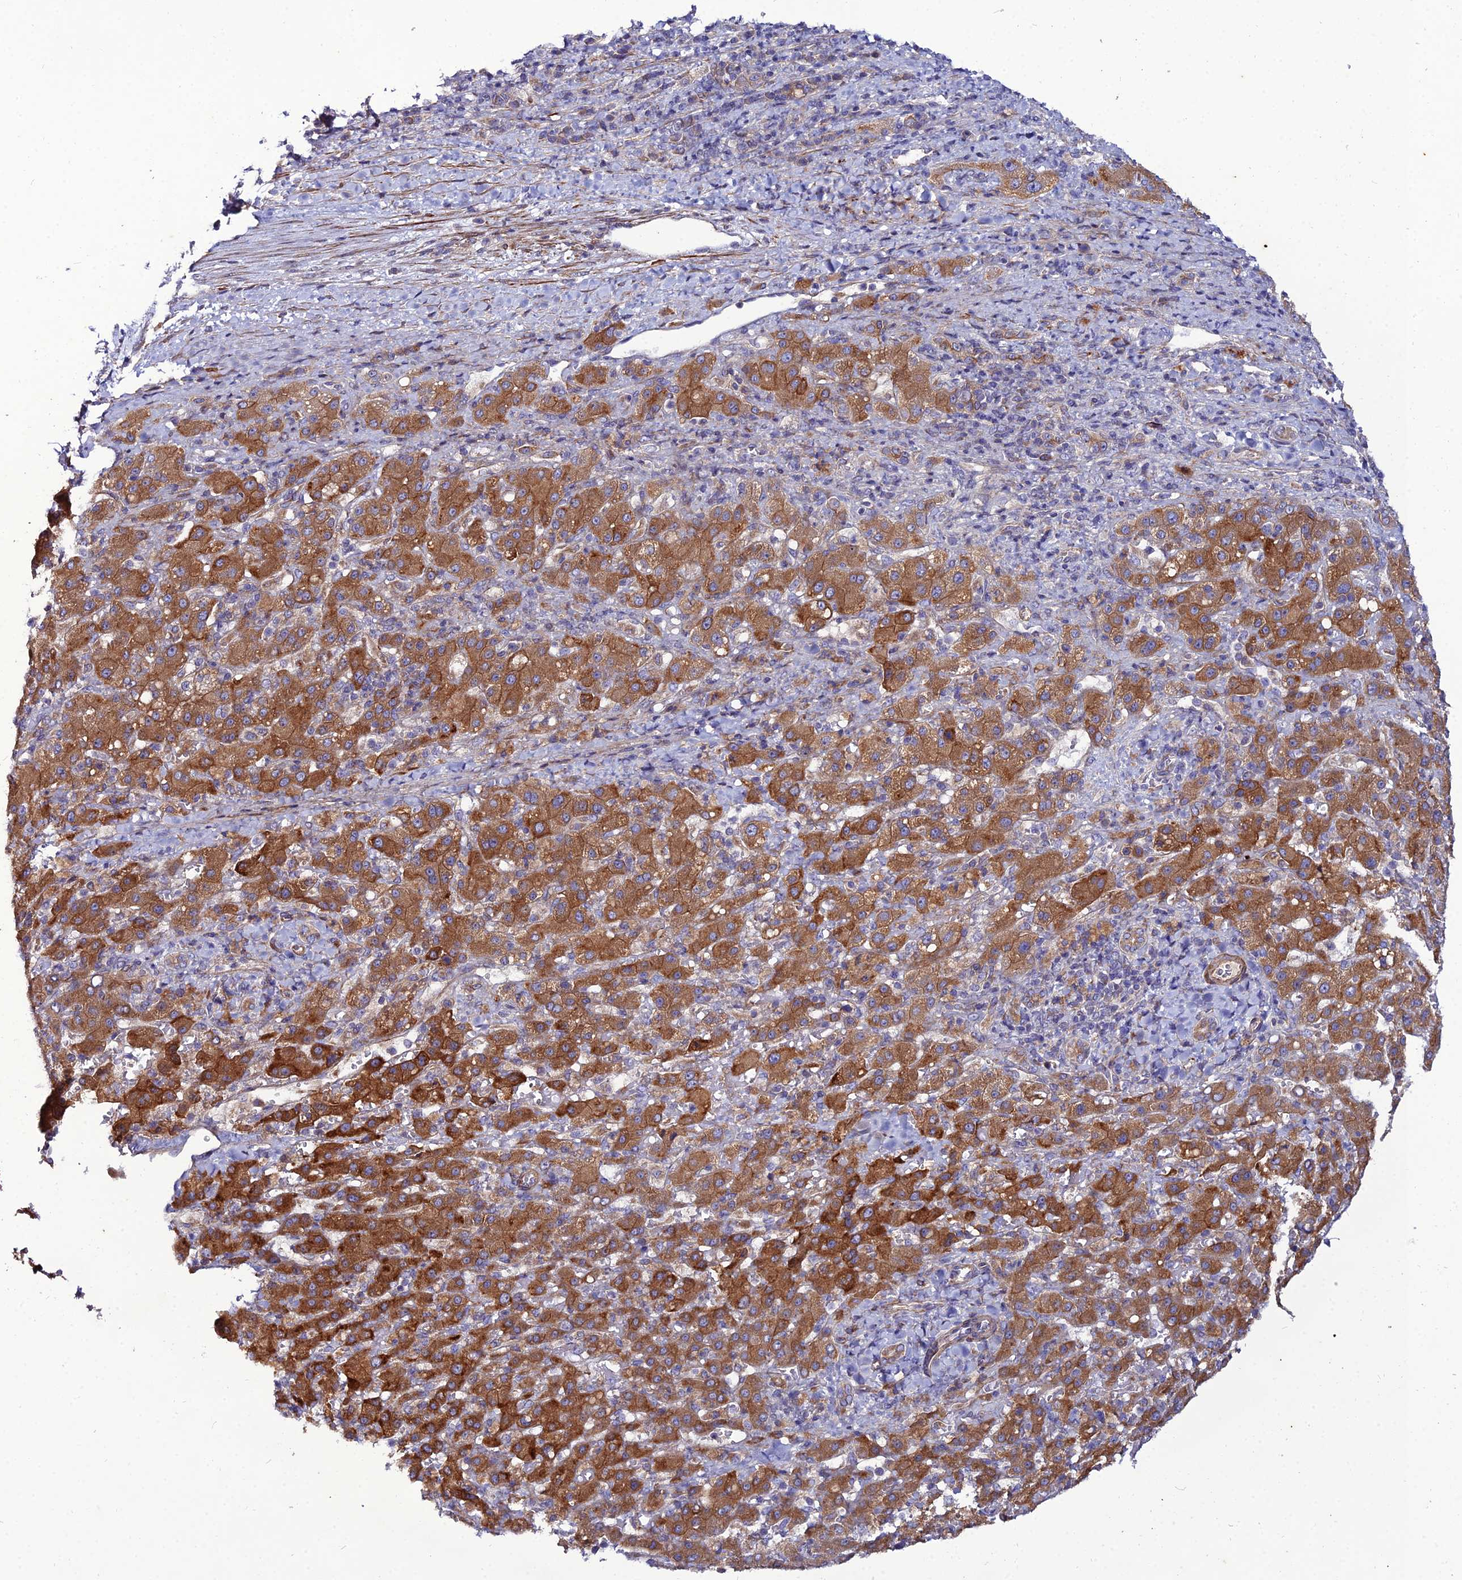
{"staining": {"intensity": "moderate", "quantity": ">75%", "location": "cytoplasmic/membranous"}, "tissue": "liver cancer", "cell_type": "Tumor cells", "image_type": "cancer", "snomed": [{"axis": "morphology", "description": "Carcinoma, Hepatocellular, NOS"}, {"axis": "topography", "description": "Liver"}], "caption": "Hepatocellular carcinoma (liver) stained with a protein marker reveals moderate staining in tumor cells.", "gene": "ARL6IP1", "patient": {"sex": "female", "age": 58}}